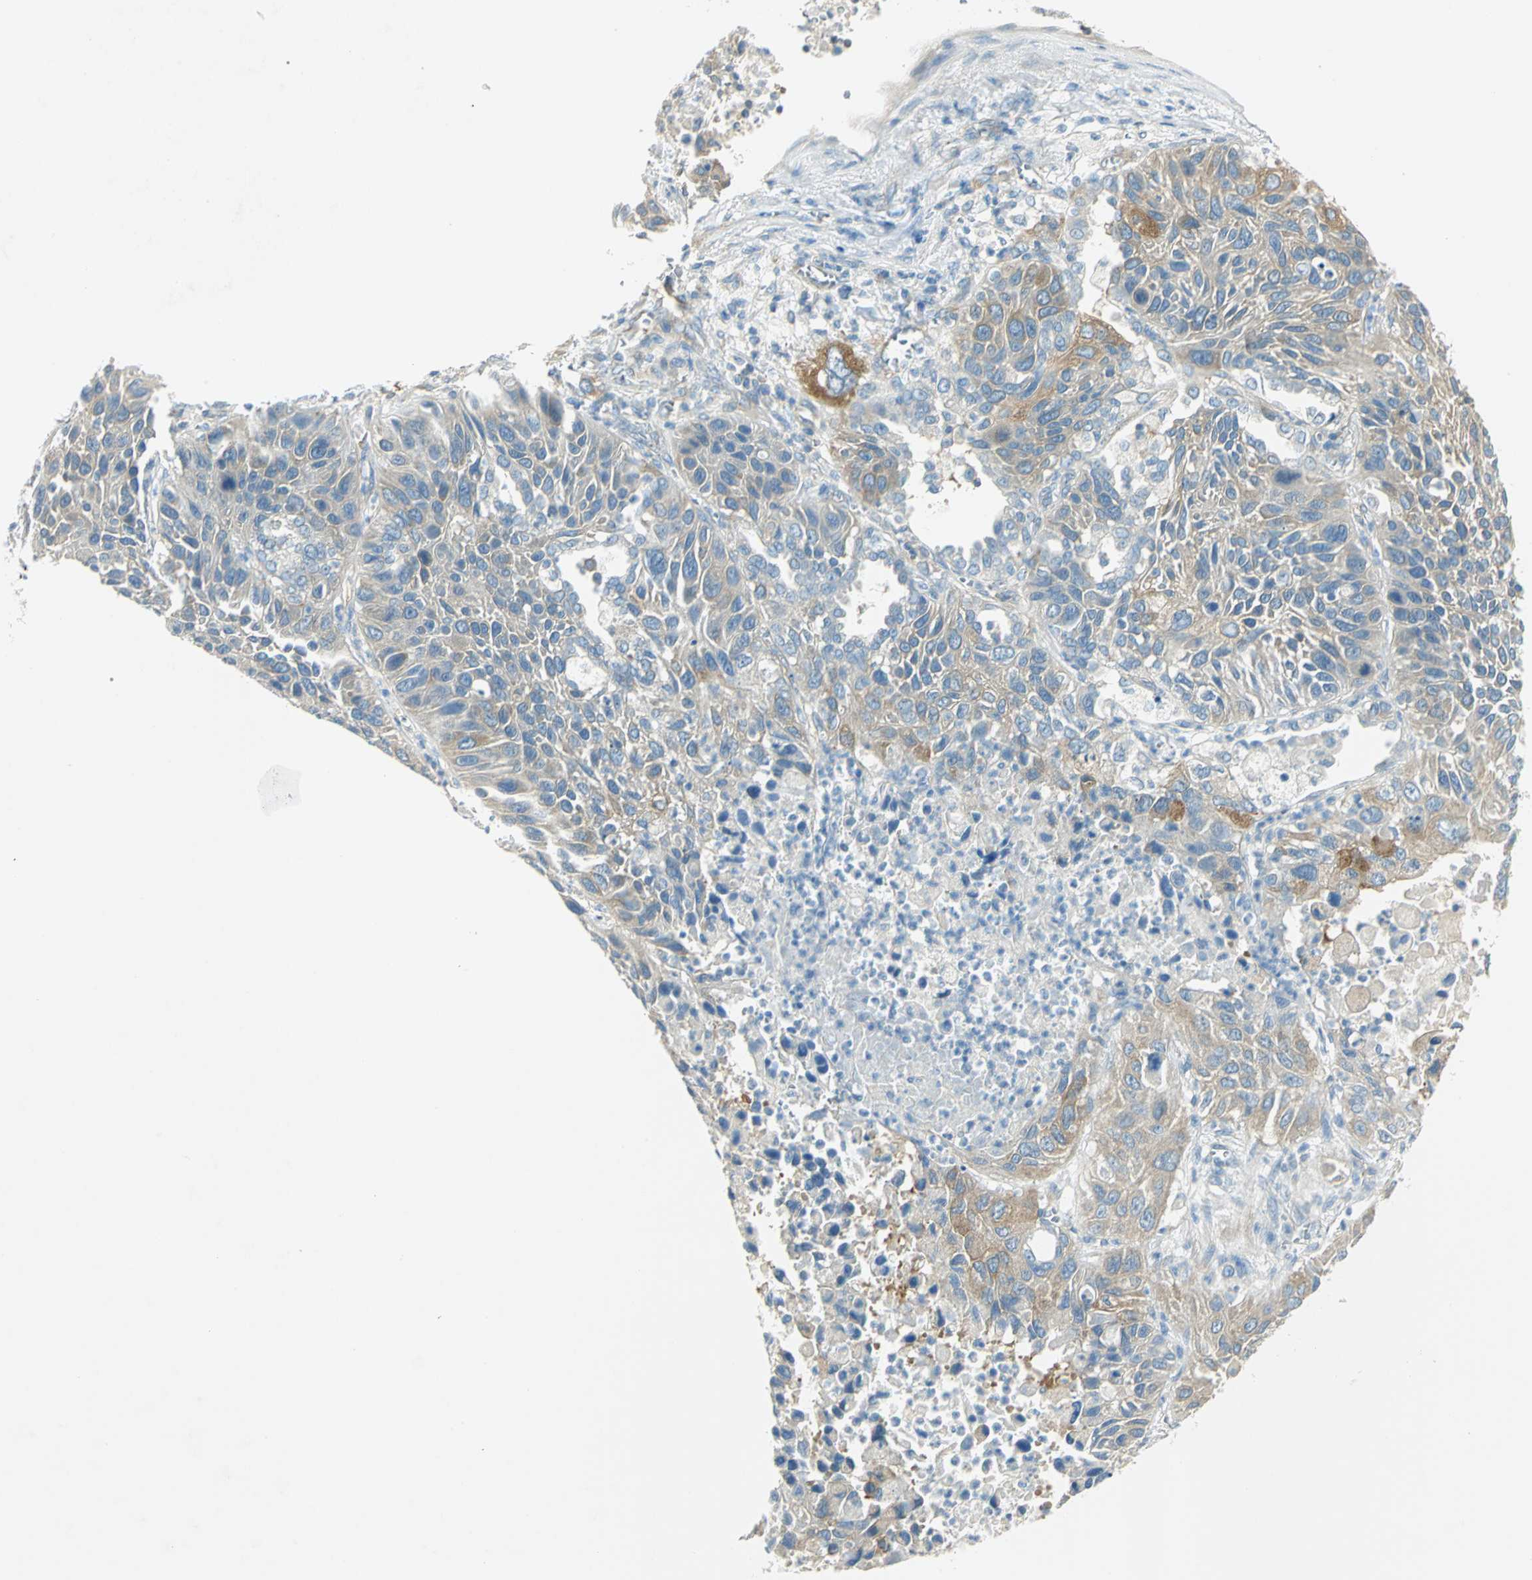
{"staining": {"intensity": "weak", "quantity": "25%-75%", "location": "cytoplasmic/membranous"}, "tissue": "lung cancer", "cell_type": "Tumor cells", "image_type": "cancer", "snomed": [{"axis": "morphology", "description": "Squamous cell carcinoma, NOS"}, {"axis": "topography", "description": "Lung"}], "caption": "IHC (DAB) staining of human lung cancer (squamous cell carcinoma) demonstrates weak cytoplasmic/membranous protein positivity in approximately 25%-75% of tumor cells. IHC stains the protein in brown and the nuclei are stained blue.", "gene": "TSC22D2", "patient": {"sex": "female", "age": 76}}